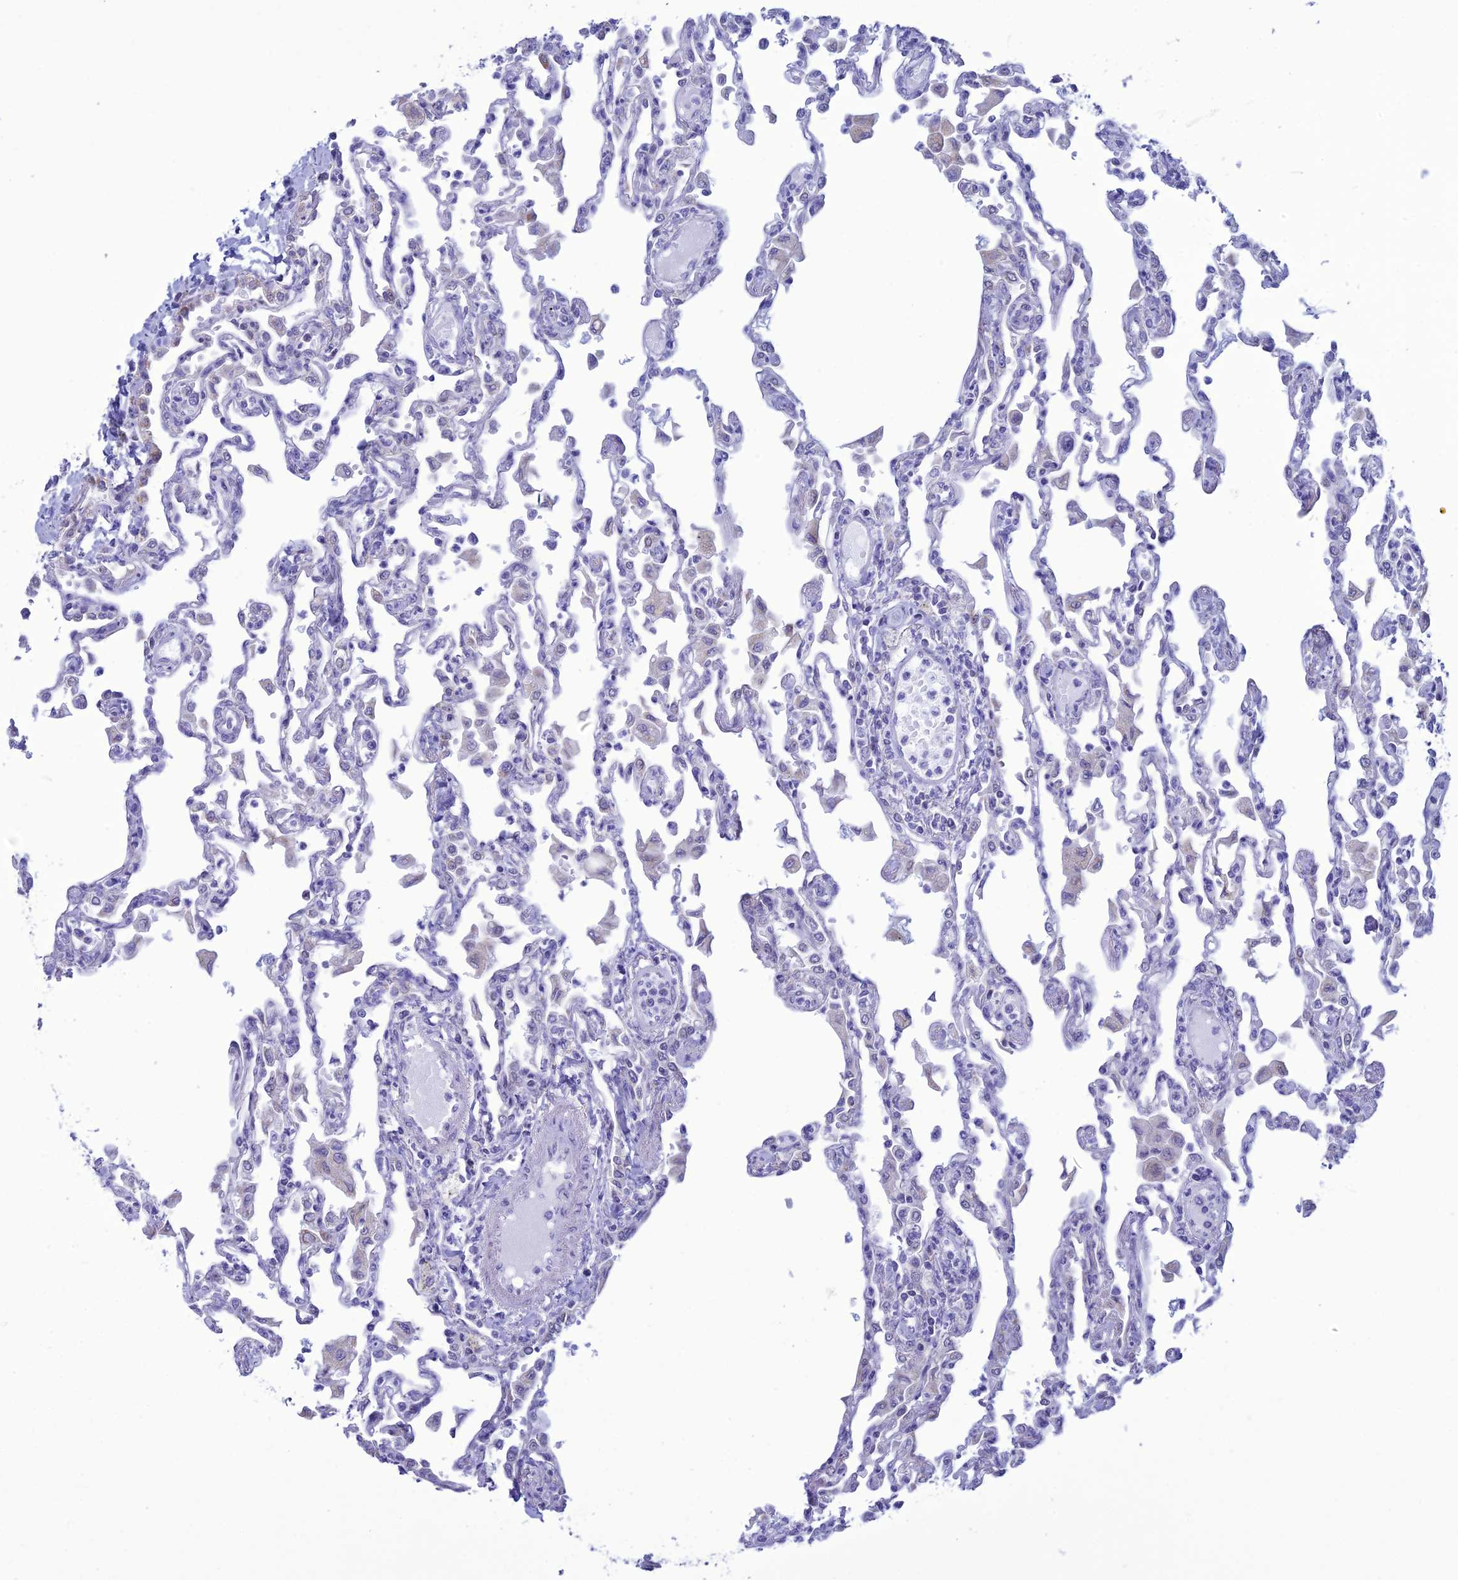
{"staining": {"intensity": "weak", "quantity": "<25%", "location": "cytoplasmic/membranous"}, "tissue": "lung", "cell_type": "Alveolar cells", "image_type": "normal", "snomed": [{"axis": "morphology", "description": "Normal tissue, NOS"}, {"axis": "topography", "description": "Bronchus"}, {"axis": "topography", "description": "Lung"}], "caption": "The micrograph shows no staining of alveolar cells in unremarkable lung.", "gene": "CFAP210", "patient": {"sex": "female", "age": 49}}